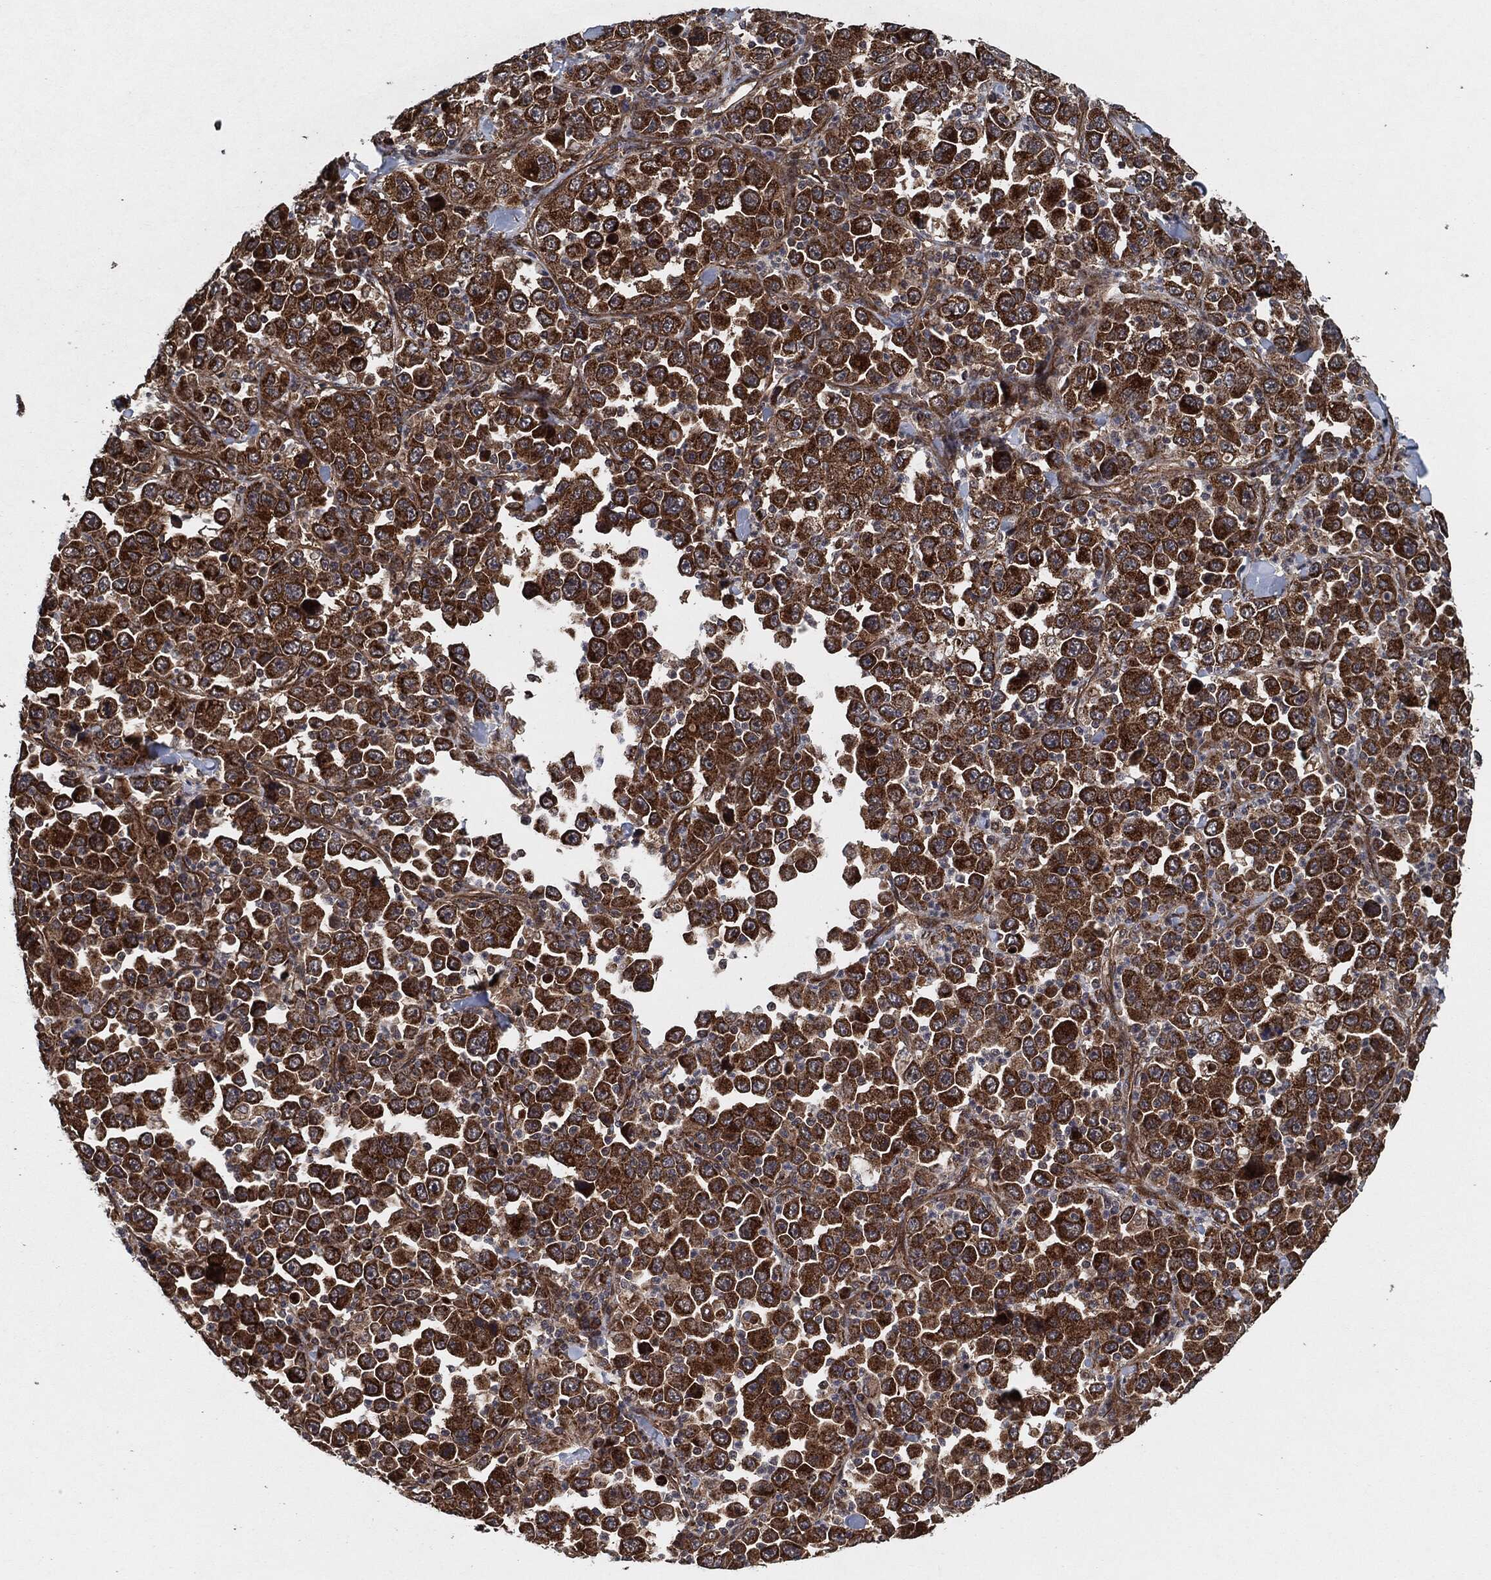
{"staining": {"intensity": "strong", "quantity": ">75%", "location": "cytoplasmic/membranous"}, "tissue": "stomach cancer", "cell_type": "Tumor cells", "image_type": "cancer", "snomed": [{"axis": "morphology", "description": "Normal tissue, NOS"}, {"axis": "morphology", "description": "Adenocarcinoma, NOS"}, {"axis": "topography", "description": "Stomach, upper"}, {"axis": "topography", "description": "Stomach"}], "caption": "About >75% of tumor cells in human stomach adenocarcinoma display strong cytoplasmic/membranous protein positivity as visualized by brown immunohistochemical staining.", "gene": "BCAR1", "patient": {"sex": "male", "age": 59}}